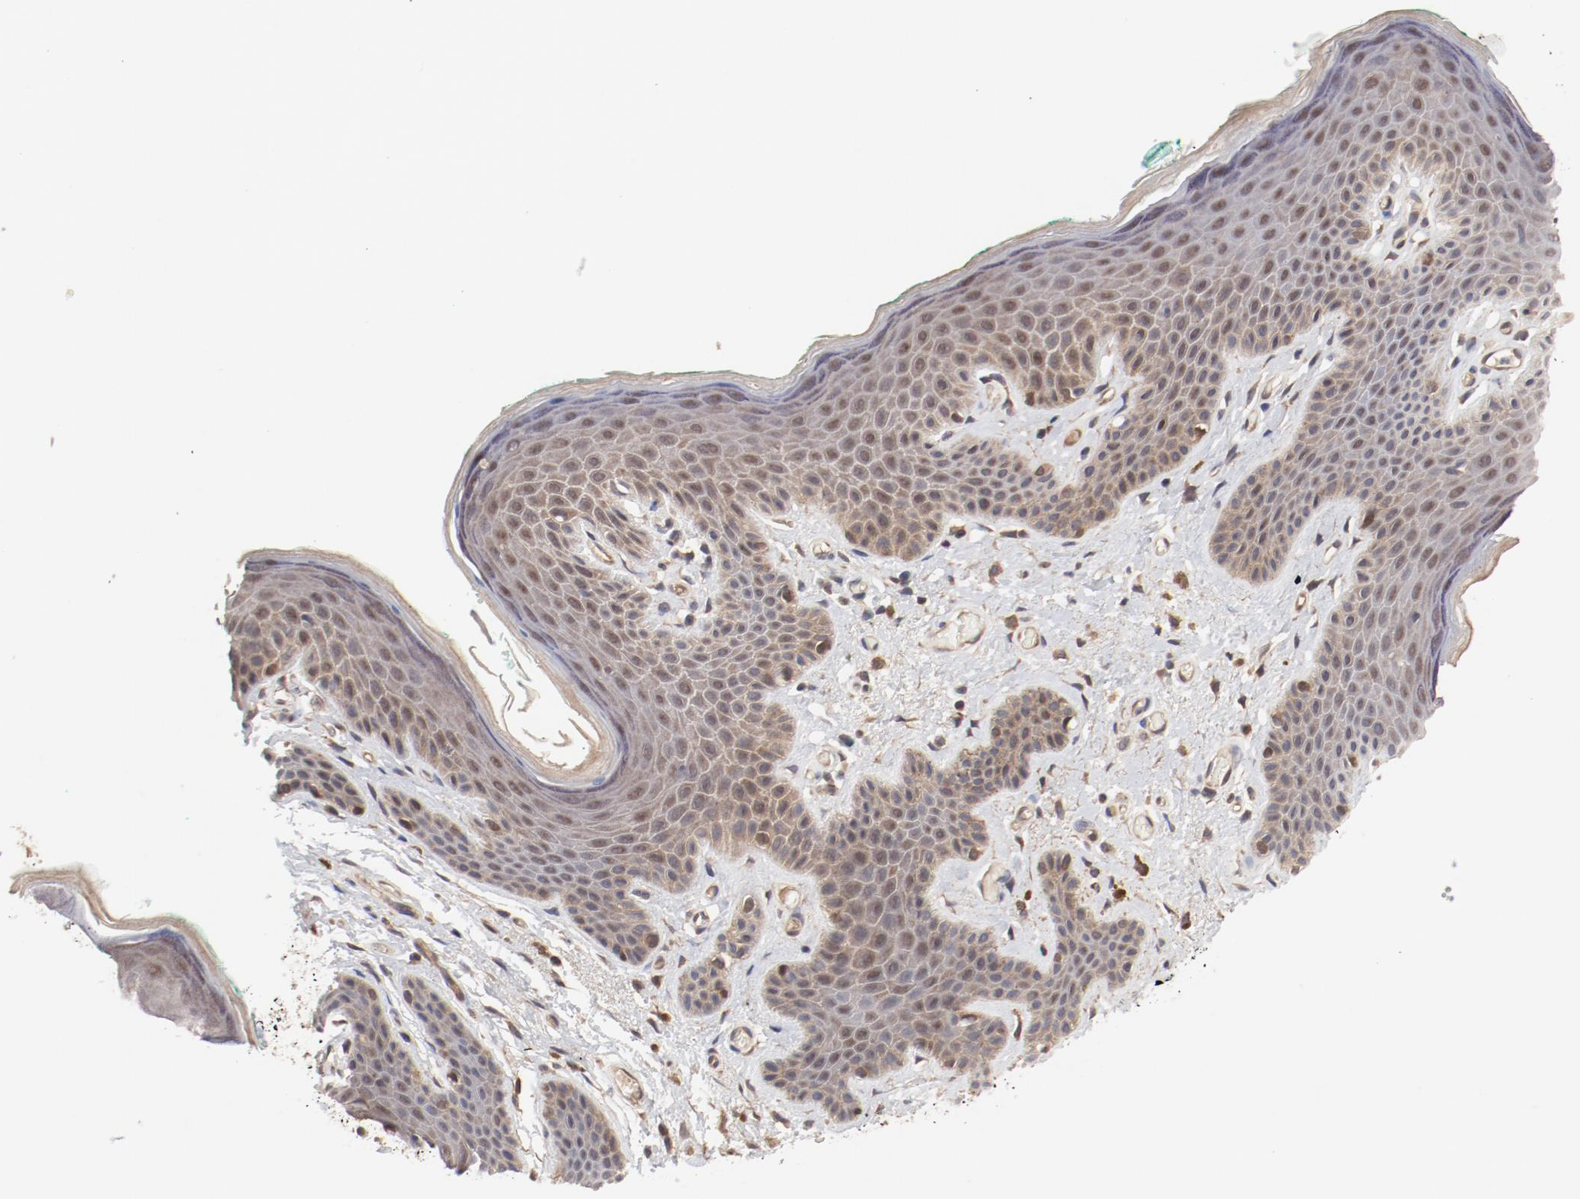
{"staining": {"intensity": "weak", "quantity": "<25%", "location": "nuclear"}, "tissue": "skin", "cell_type": "Epidermal cells", "image_type": "normal", "snomed": [{"axis": "morphology", "description": "Normal tissue, NOS"}, {"axis": "topography", "description": "Anal"}], "caption": "A histopathology image of human skin is negative for staining in epidermal cells. (DAB immunohistochemistry (IHC) visualized using brightfield microscopy, high magnification).", "gene": "PITPNM2", "patient": {"sex": "male", "age": 74}}